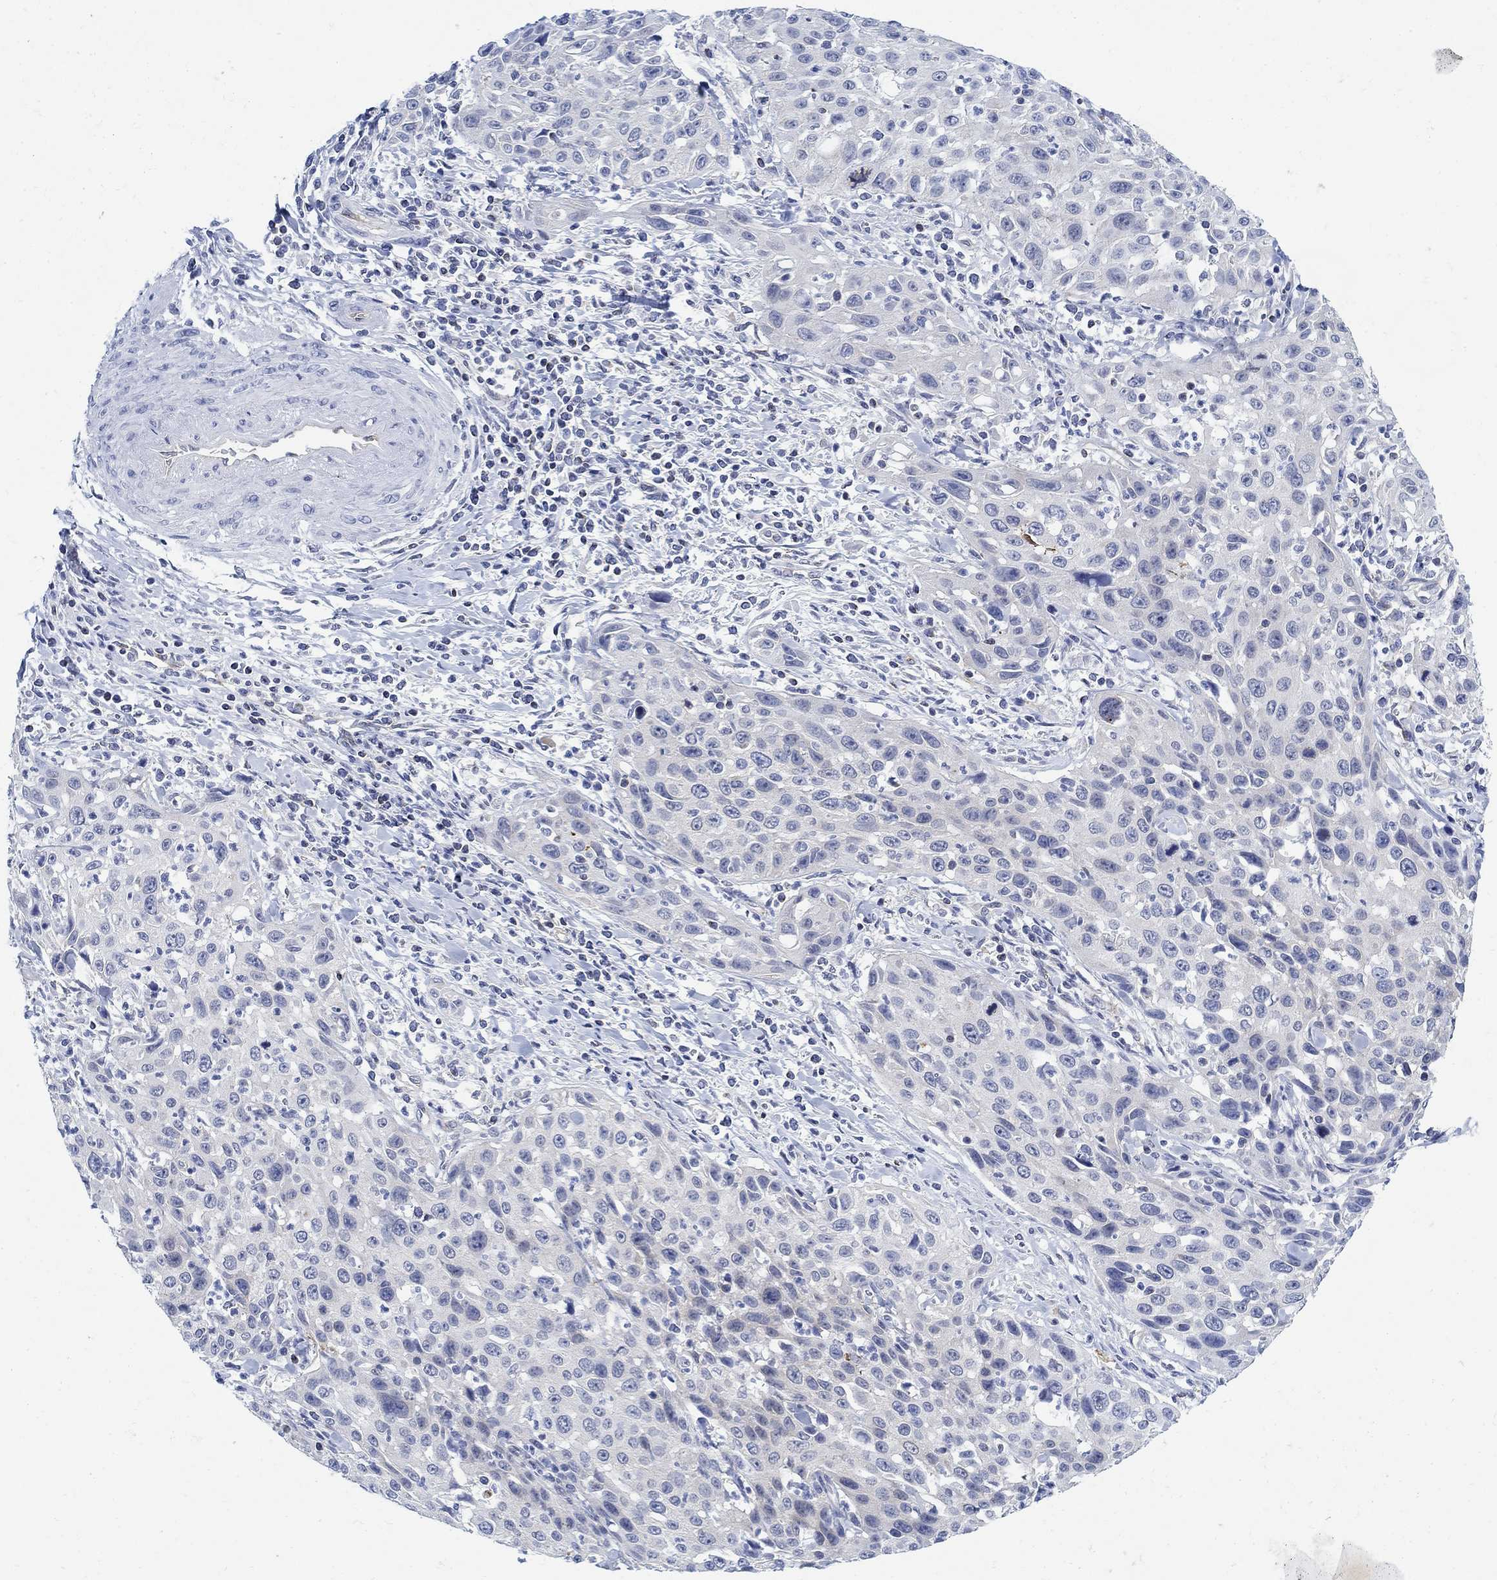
{"staining": {"intensity": "negative", "quantity": "none", "location": "none"}, "tissue": "cervical cancer", "cell_type": "Tumor cells", "image_type": "cancer", "snomed": [{"axis": "morphology", "description": "Squamous cell carcinoma, NOS"}, {"axis": "topography", "description": "Cervix"}], "caption": "This is a micrograph of immunohistochemistry staining of cervical cancer (squamous cell carcinoma), which shows no expression in tumor cells. (Immunohistochemistry (ihc), brightfield microscopy, high magnification).", "gene": "PHF21B", "patient": {"sex": "female", "age": 26}}